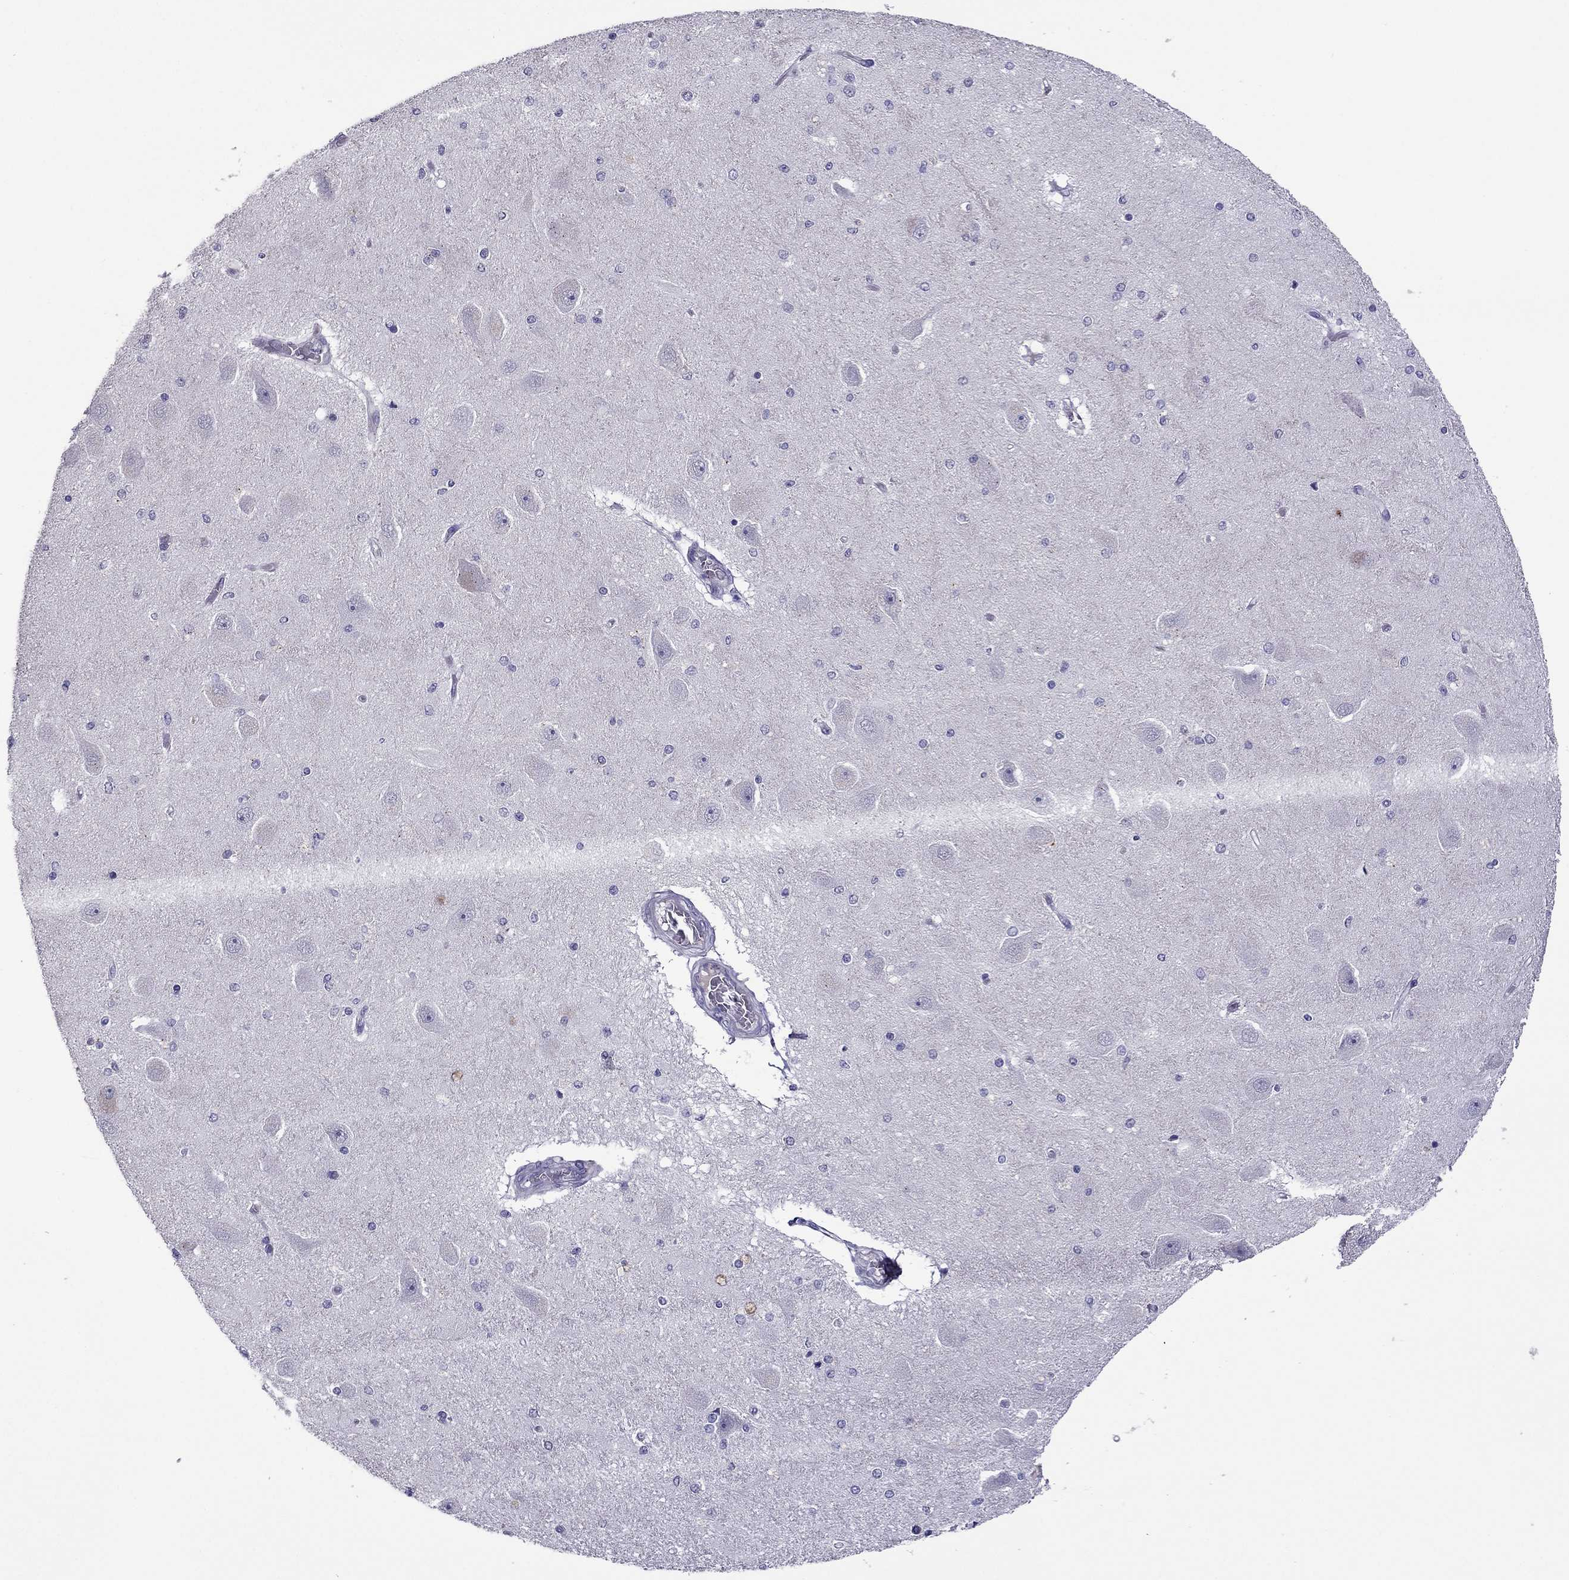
{"staining": {"intensity": "negative", "quantity": "none", "location": "none"}, "tissue": "hippocampus", "cell_type": "Glial cells", "image_type": "normal", "snomed": [{"axis": "morphology", "description": "Normal tissue, NOS"}, {"axis": "topography", "description": "Hippocampus"}], "caption": "Immunohistochemistry (IHC) micrograph of normal human hippocampus stained for a protein (brown), which shows no expression in glial cells.", "gene": "MYBPH", "patient": {"sex": "female", "age": 54}}